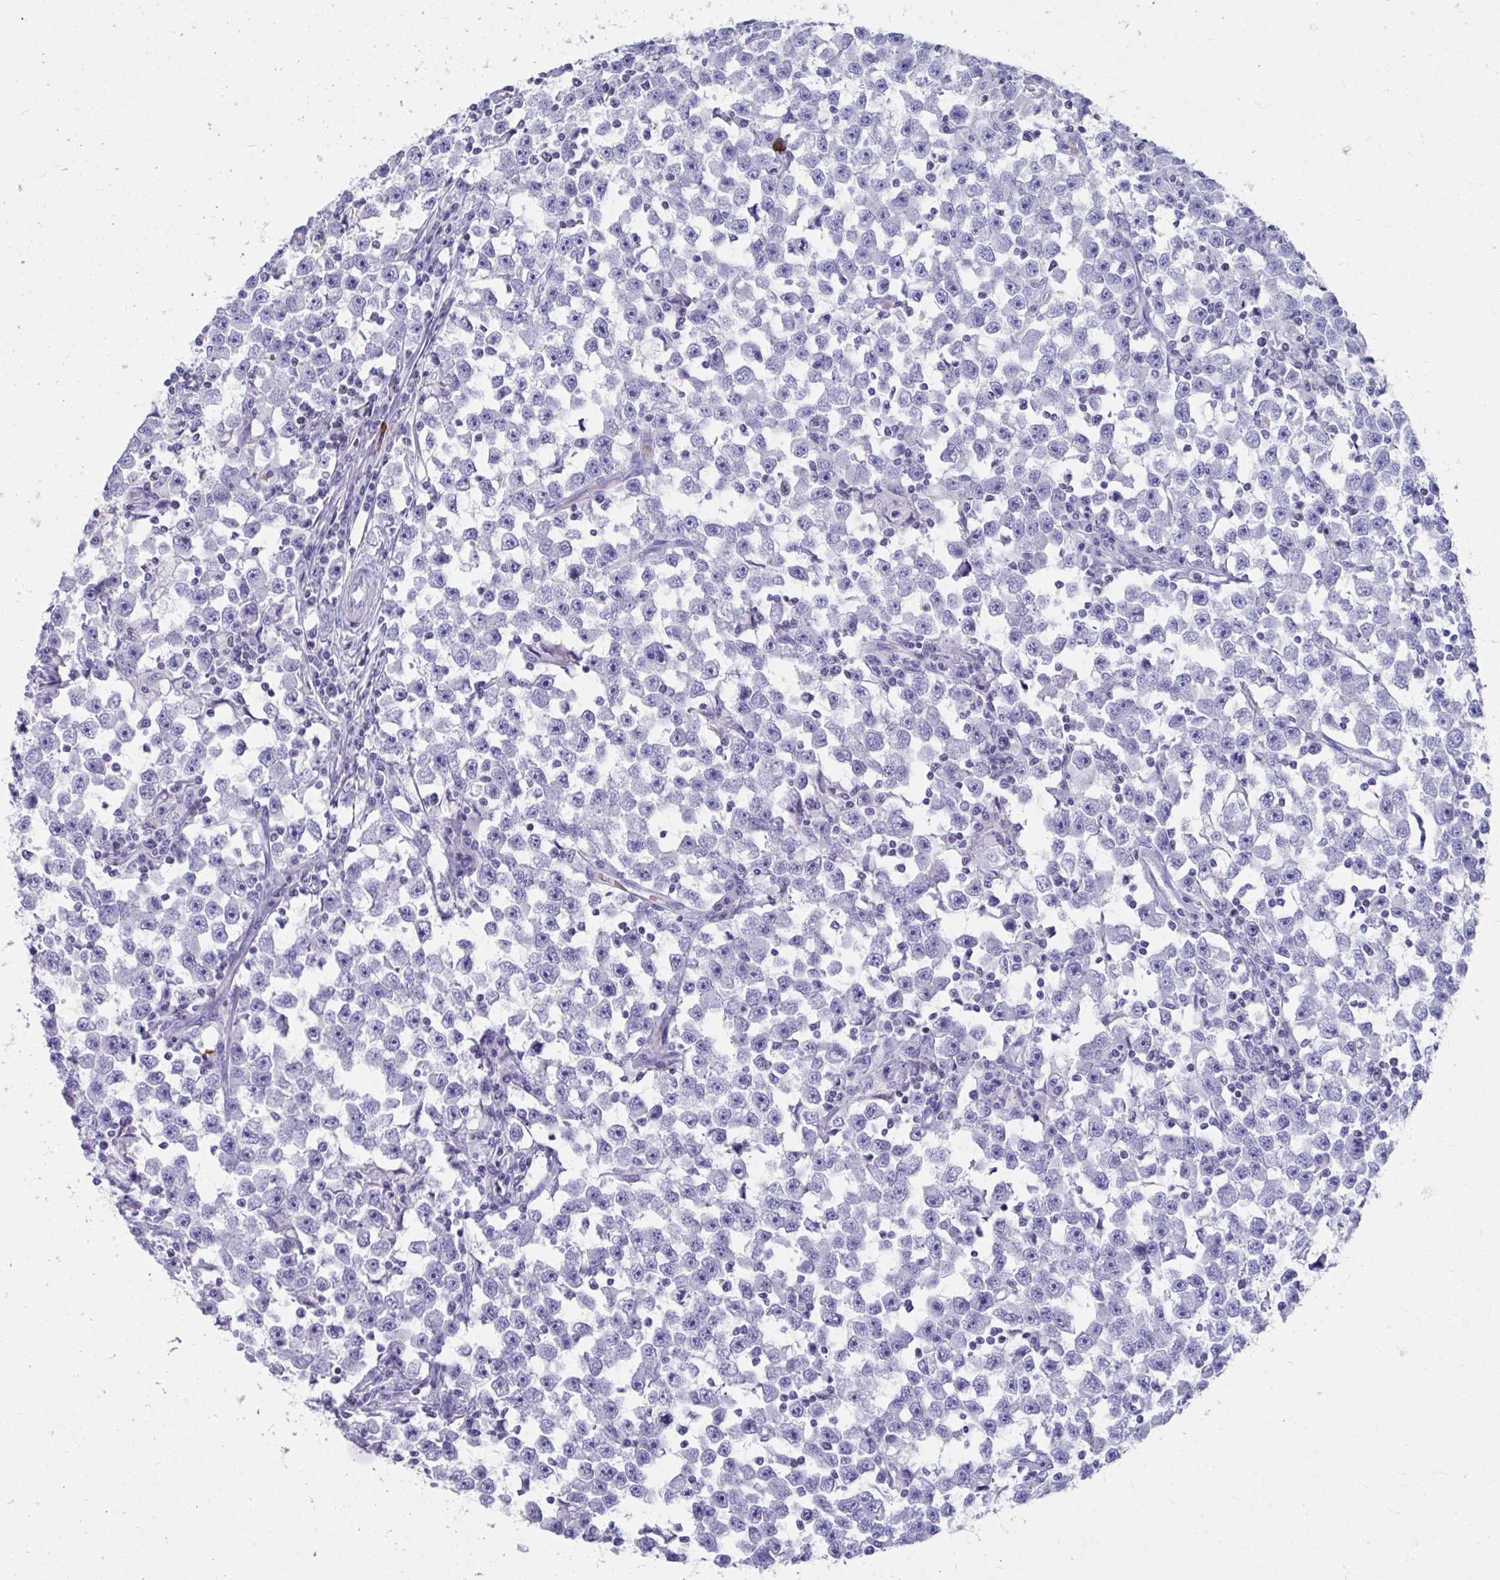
{"staining": {"intensity": "negative", "quantity": "none", "location": "none"}, "tissue": "testis cancer", "cell_type": "Tumor cells", "image_type": "cancer", "snomed": [{"axis": "morphology", "description": "Seminoma, NOS"}, {"axis": "topography", "description": "Testis"}], "caption": "An image of human testis cancer (seminoma) is negative for staining in tumor cells. (DAB immunohistochemistry (IHC) with hematoxylin counter stain).", "gene": "RUNX3", "patient": {"sex": "male", "age": 33}}